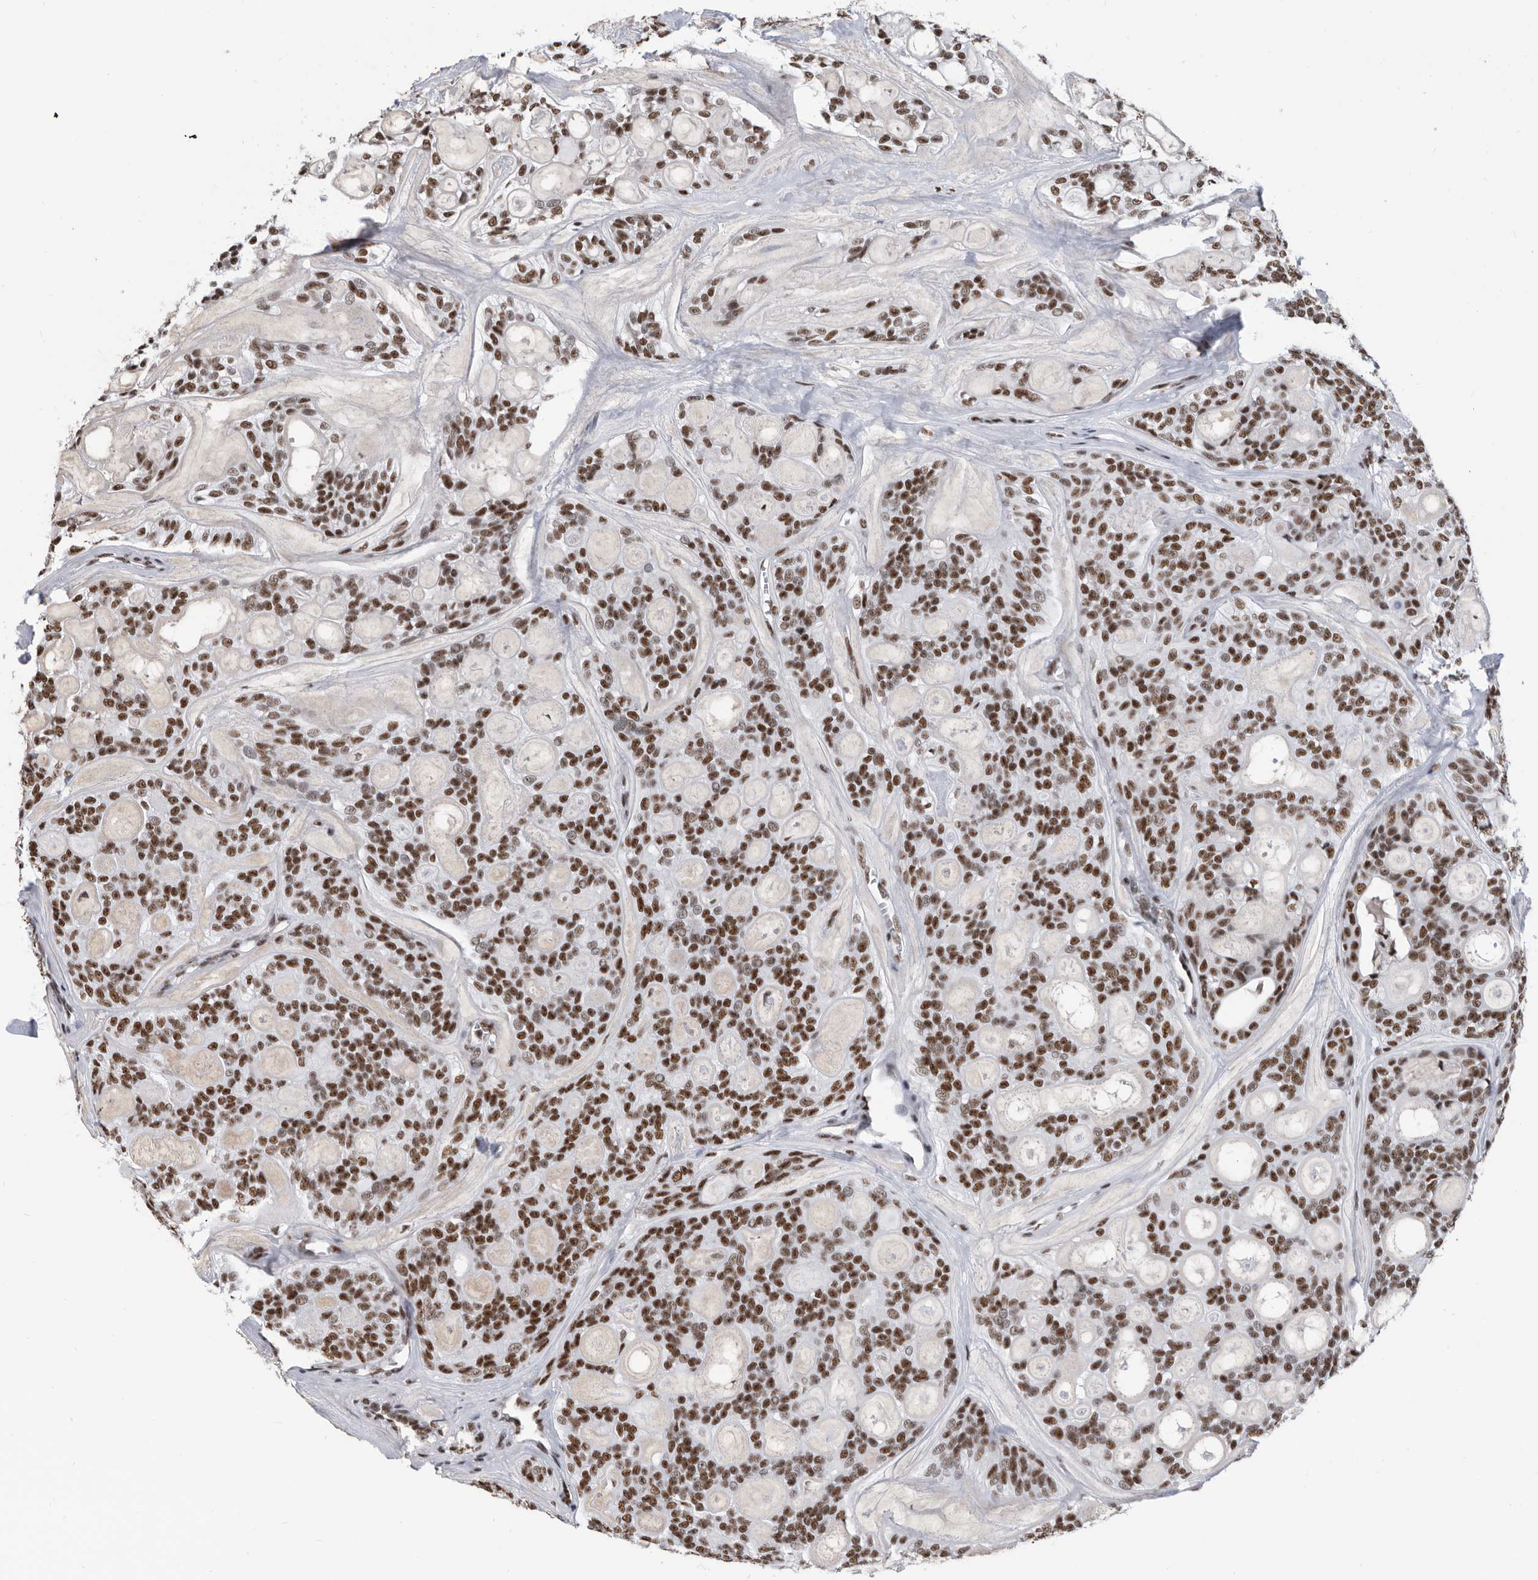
{"staining": {"intensity": "strong", "quantity": ">75%", "location": "nuclear"}, "tissue": "head and neck cancer", "cell_type": "Tumor cells", "image_type": "cancer", "snomed": [{"axis": "morphology", "description": "Adenocarcinoma, NOS"}, {"axis": "topography", "description": "Head-Neck"}], "caption": "Immunohistochemistry (IHC) micrograph of head and neck cancer stained for a protein (brown), which shows high levels of strong nuclear staining in approximately >75% of tumor cells.", "gene": "SF3A1", "patient": {"sex": "male", "age": 66}}